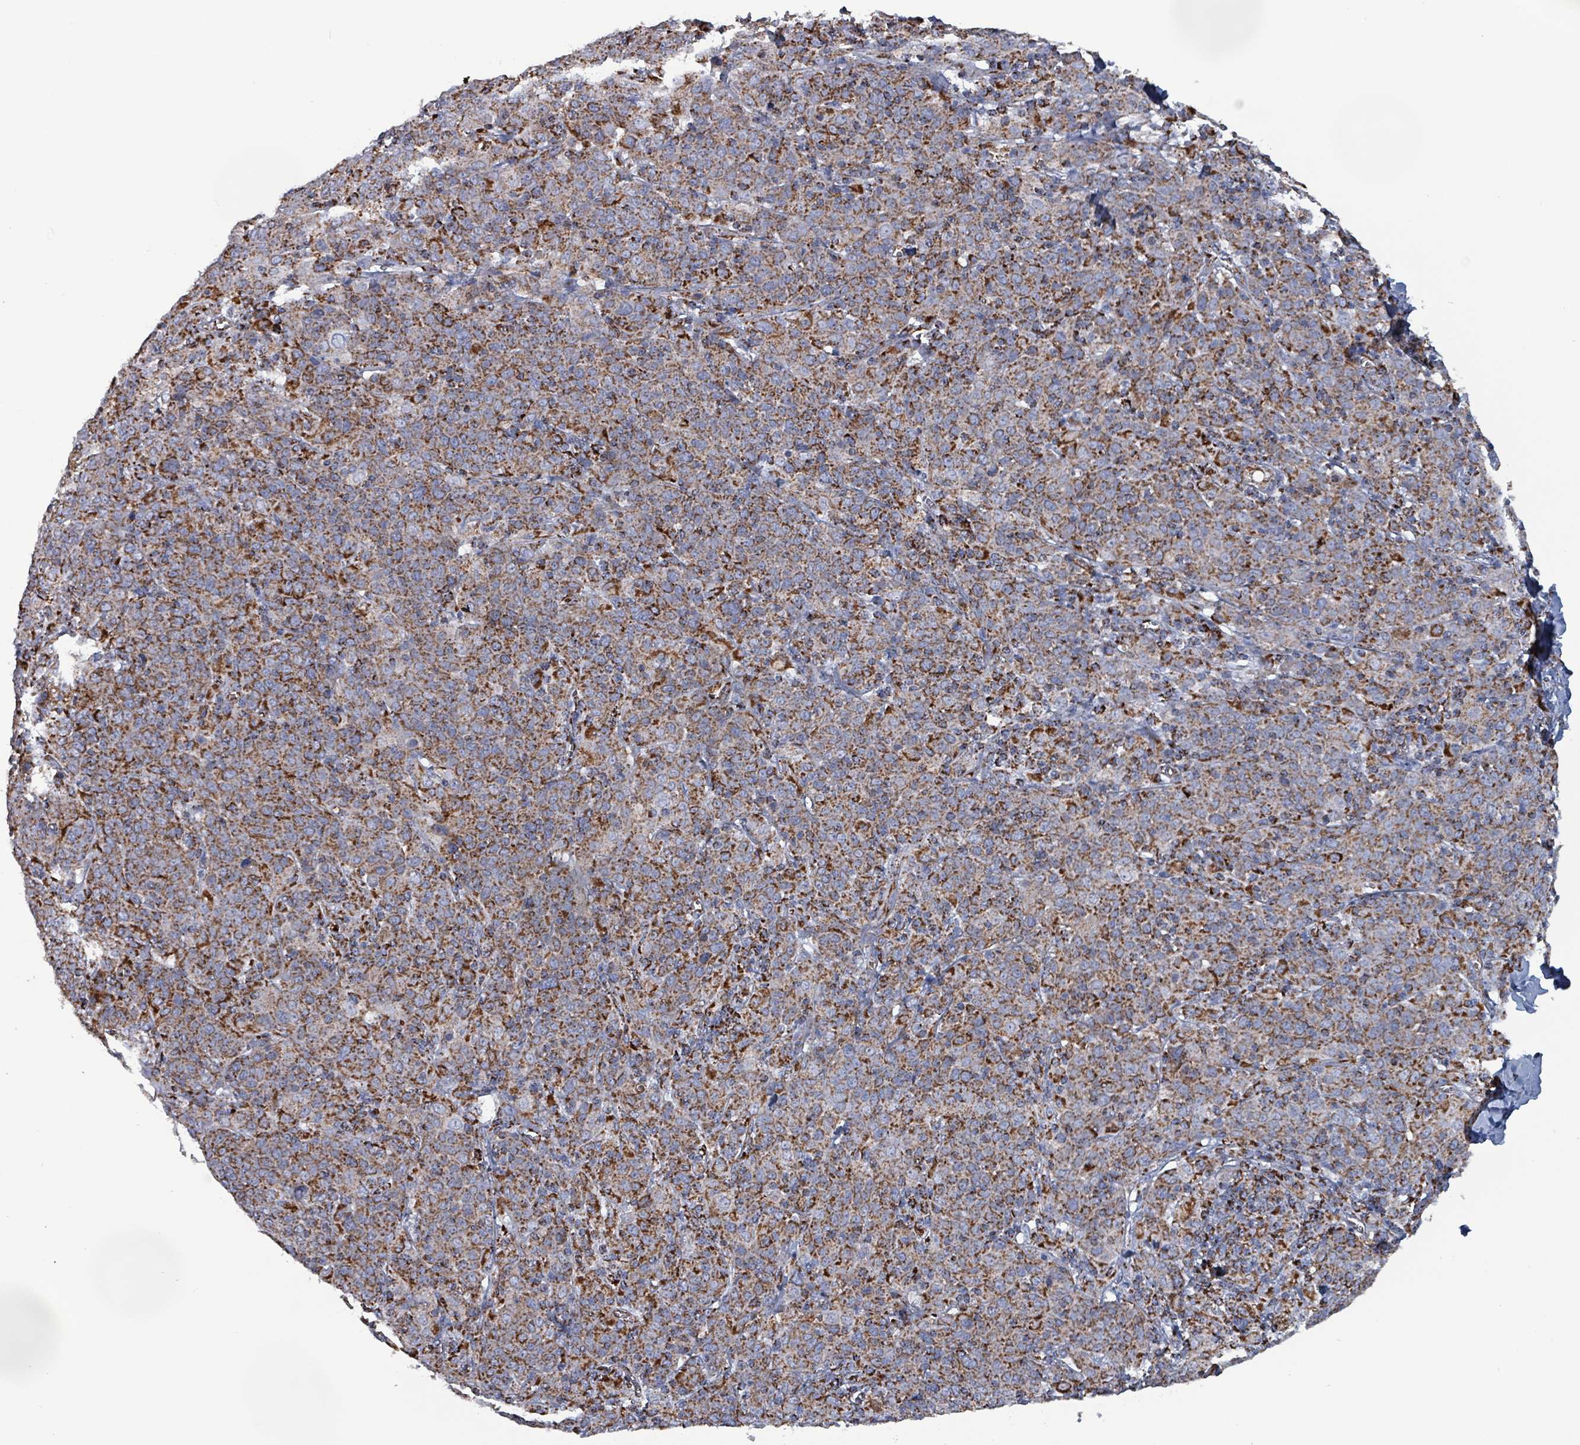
{"staining": {"intensity": "moderate", "quantity": ">75%", "location": "cytoplasmic/membranous"}, "tissue": "cervical cancer", "cell_type": "Tumor cells", "image_type": "cancer", "snomed": [{"axis": "morphology", "description": "Squamous cell carcinoma, NOS"}, {"axis": "topography", "description": "Cervix"}], "caption": "This is an image of immunohistochemistry (IHC) staining of cervical cancer (squamous cell carcinoma), which shows moderate staining in the cytoplasmic/membranous of tumor cells.", "gene": "IDH3B", "patient": {"sex": "female", "age": 67}}